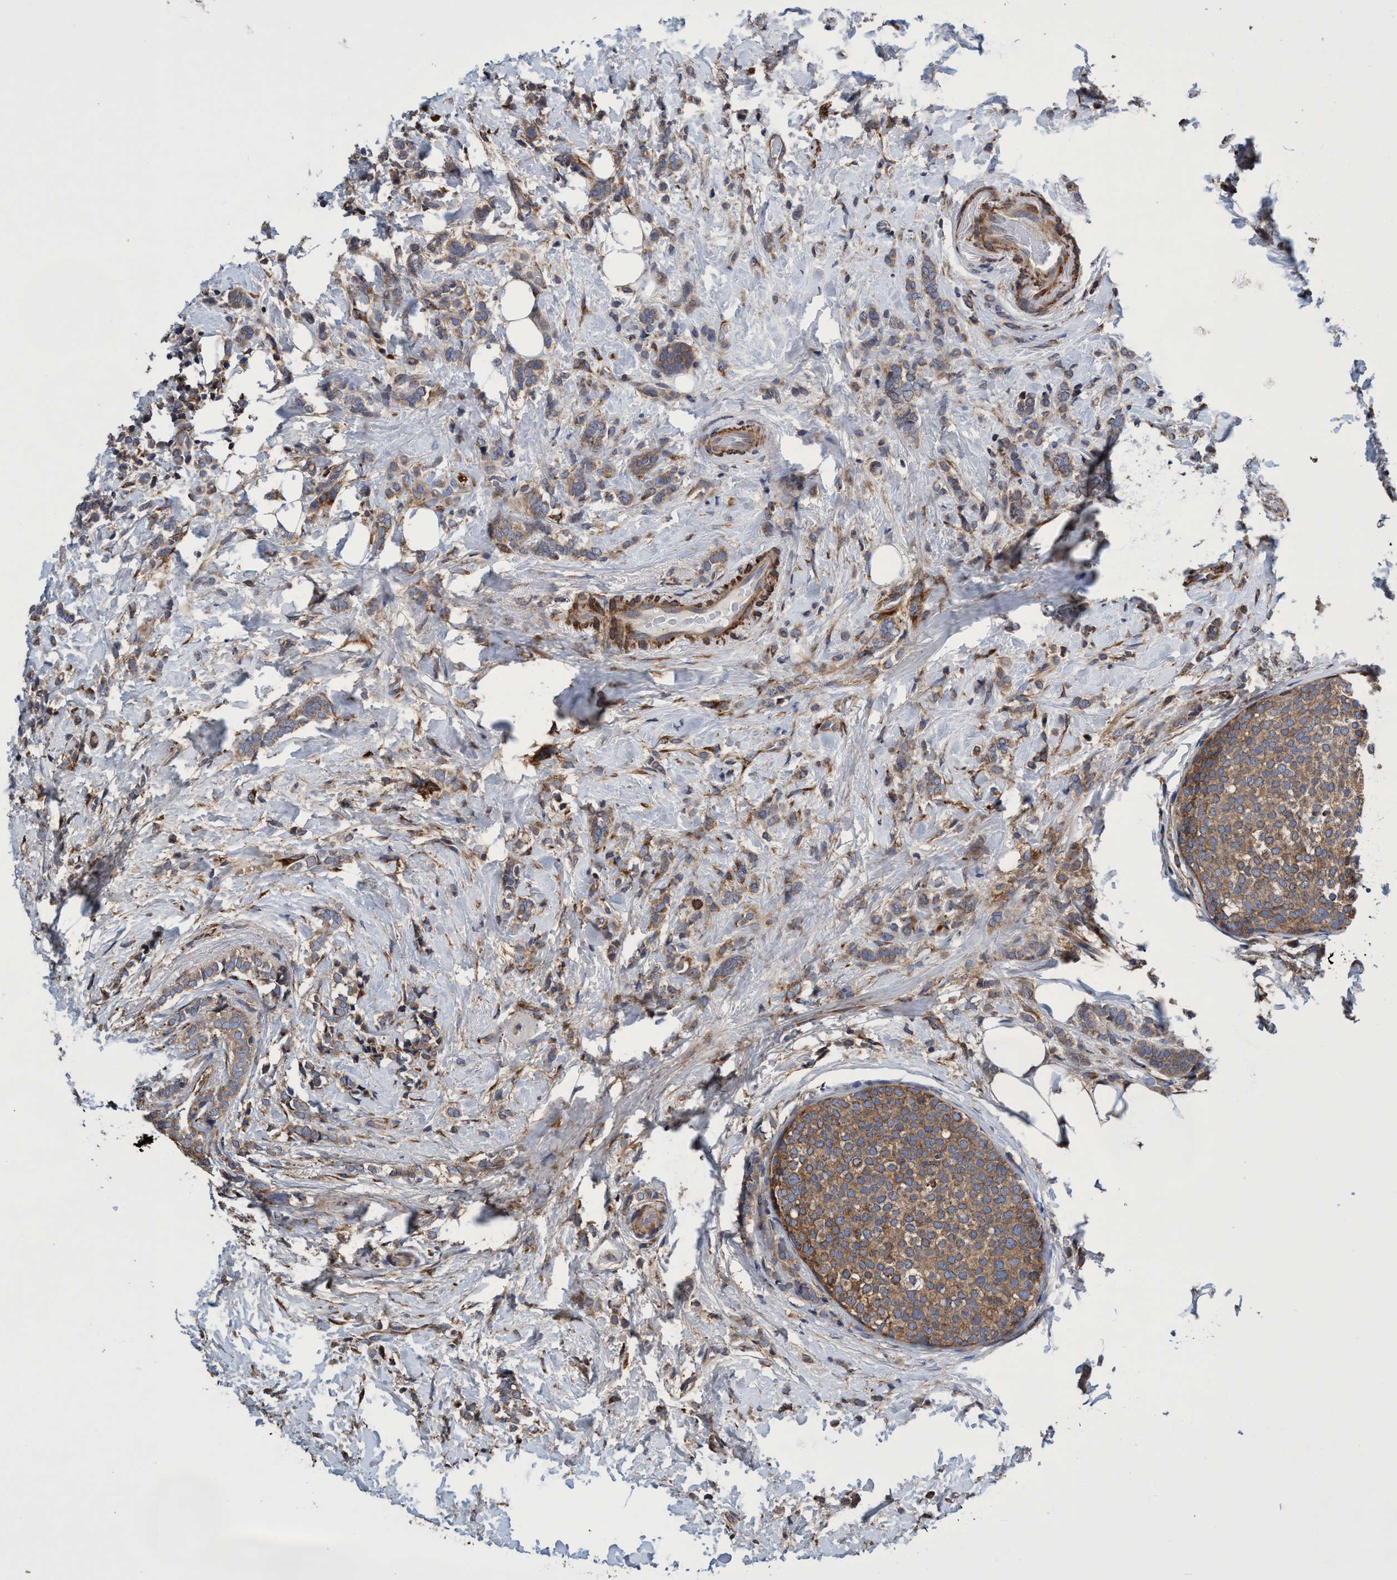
{"staining": {"intensity": "moderate", "quantity": ">75%", "location": "cytoplasmic/membranous"}, "tissue": "breast cancer", "cell_type": "Tumor cells", "image_type": "cancer", "snomed": [{"axis": "morphology", "description": "Lobular carcinoma"}, {"axis": "topography", "description": "Breast"}], "caption": "A high-resolution micrograph shows IHC staining of breast lobular carcinoma, which displays moderate cytoplasmic/membranous expression in approximately >75% of tumor cells. Using DAB (3,3'-diaminobenzidine) (brown) and hematoxylin (blue) stains, captured at high magnification using brightfield microscopy.", "gene": "CALCOCO2", "patient": {"sex": "female", "age": 50}}